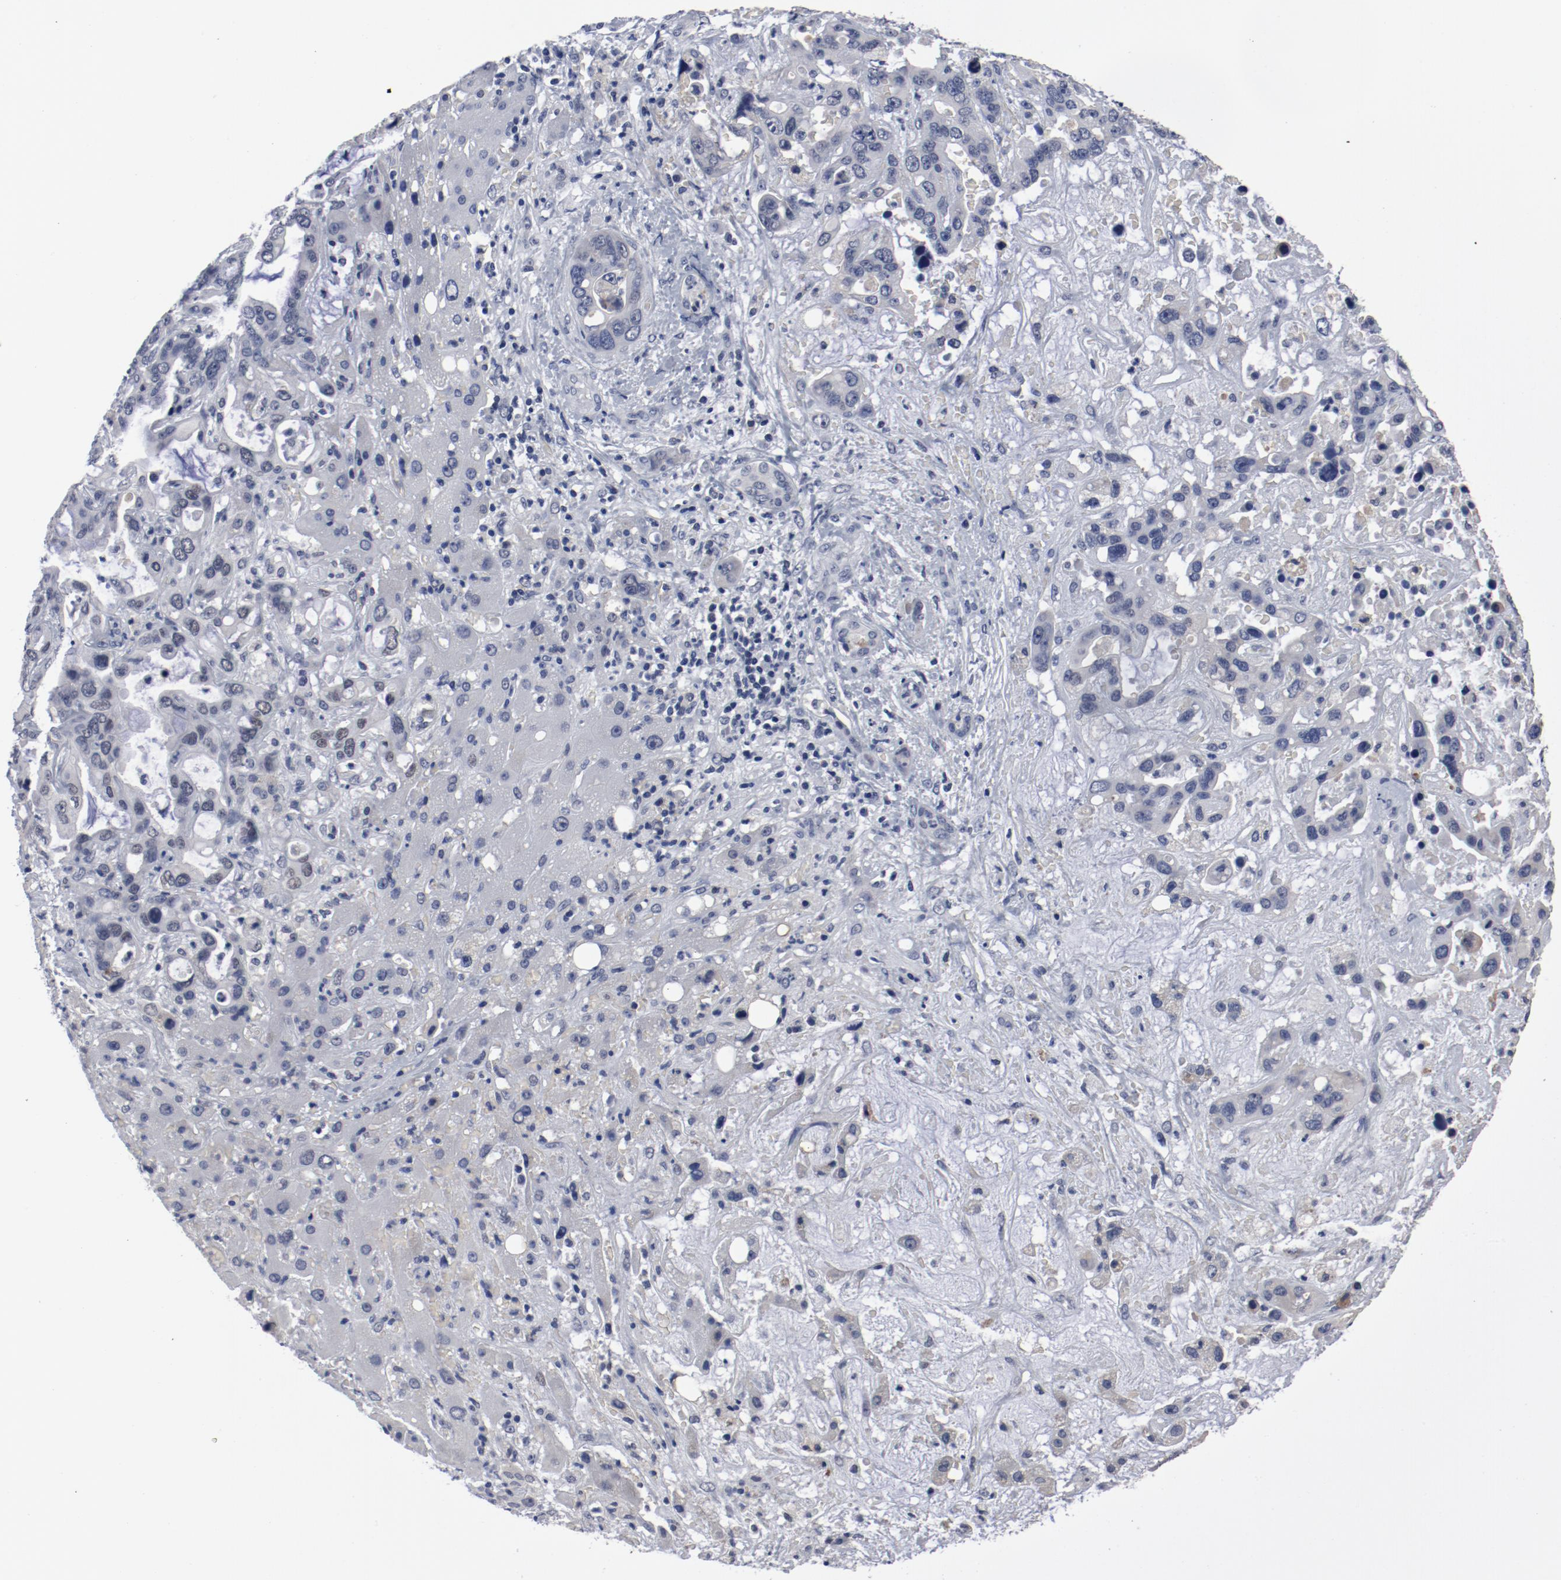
{"staining": {"intensity": "negative", "quantity": "none", "location": "none"}, "tissue": "liver cancer", "cell_type": "Tumor cells", "image_type": "cancer", "snomed": [{"axis": "morphology", "description": "Cholangiocarcinoma"}, {"axis": "topography", "description": "Liver"}], "caption": "Tumor cells show no significant expression in liver cholangiocarcinoma.", "gene": "ANKLE2", "patient": {"sex": "female", "age": 65}}